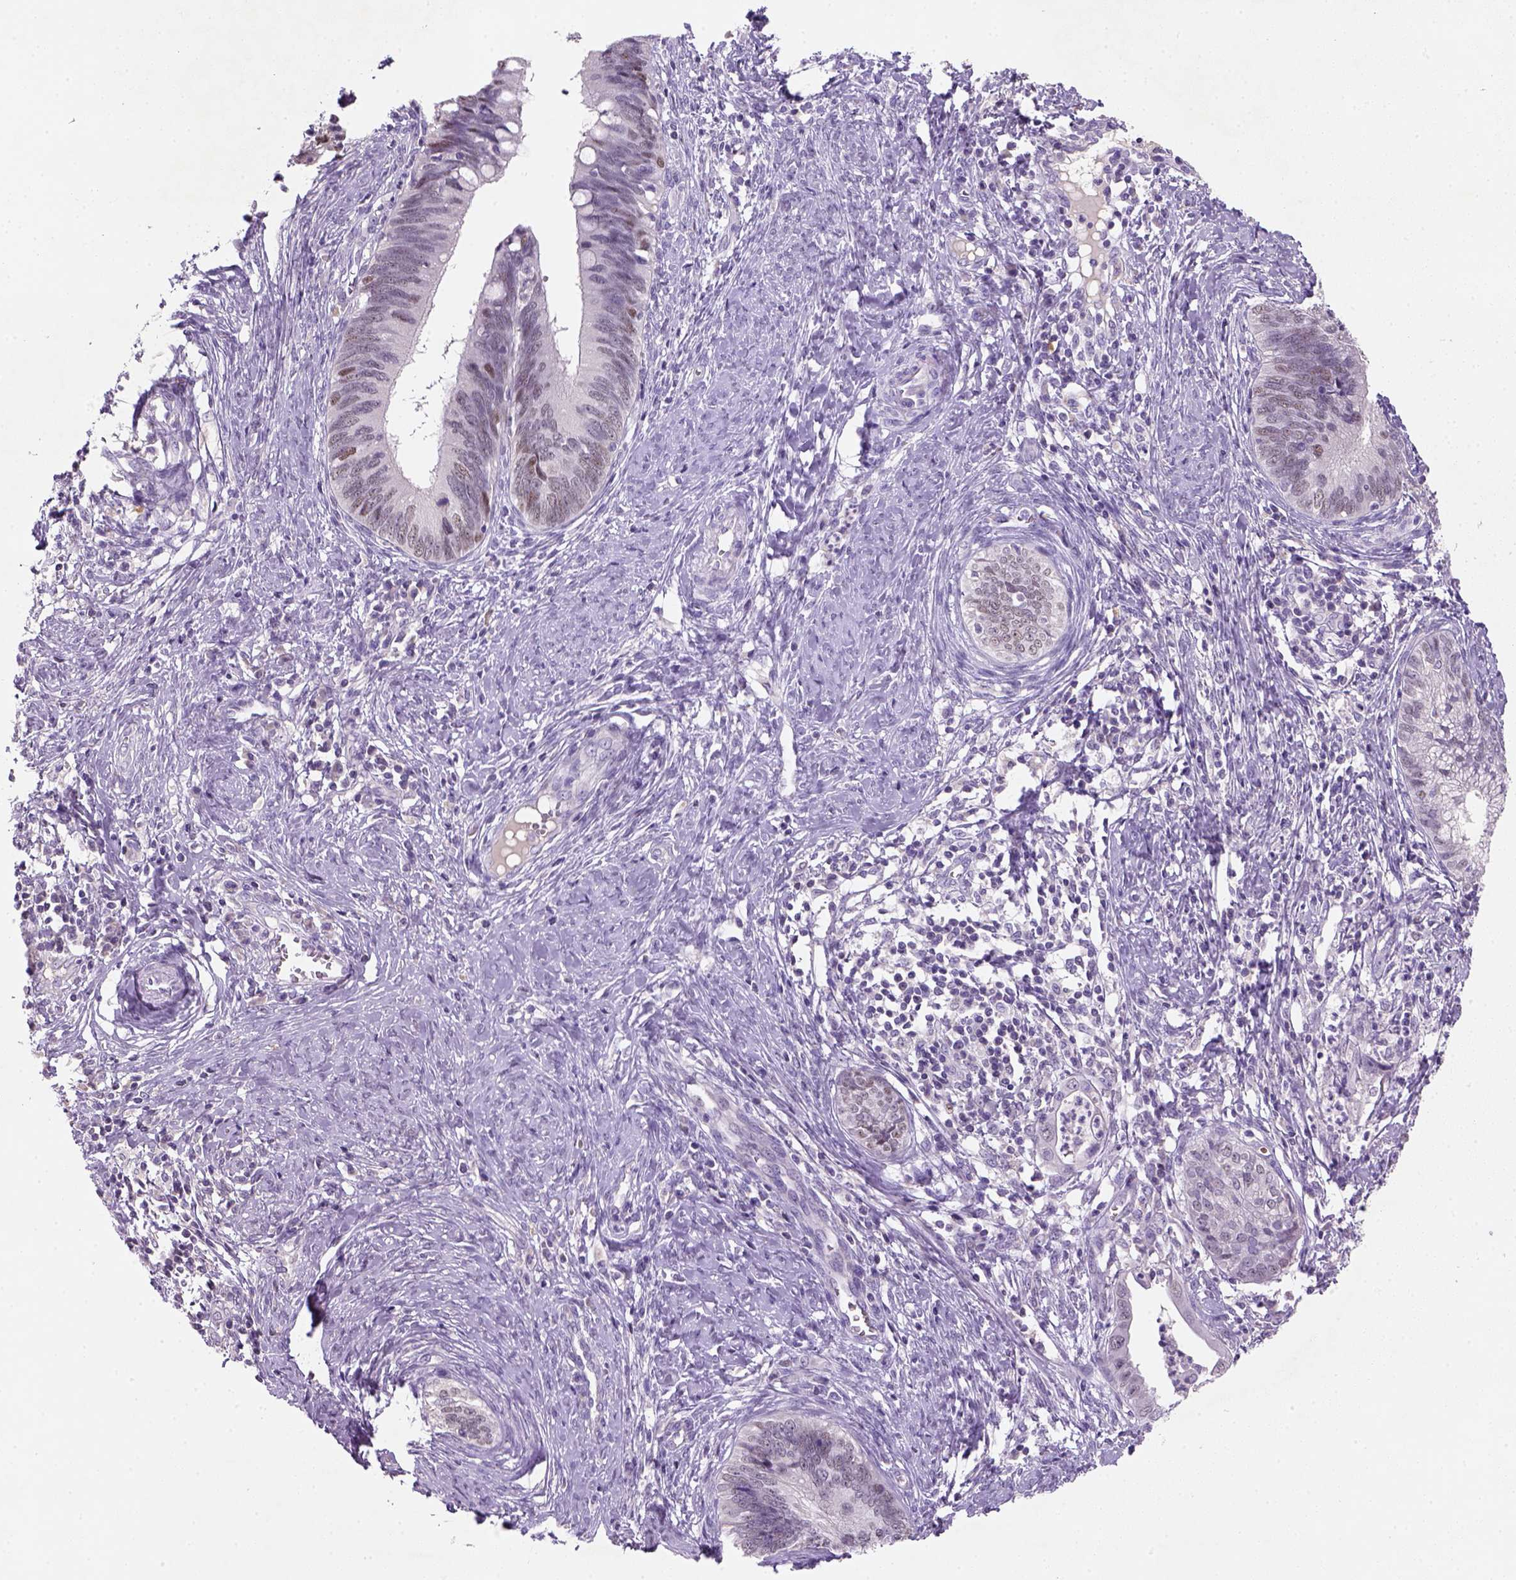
{"staining": {"intensity": "moderate", "quantity": "<25%", "location": "nuclear"}, "tissue": "cervical cancer", "cell_type": "Tumor cells", "image_type": "cancer", "snomed": [{"axis": "morphology", "description": "Adenocarcinoma, NOS"}, {"axis": "topography", "description": "Cervix"}], "caption": "Protein analysis of cervical cancer (adenocarcinoma) tissue reveals moderate nuclear staining in approximately <25% of tumor cells.", "gene": "ZMAT4", "patient": {"sex": "female", "age": 42}}